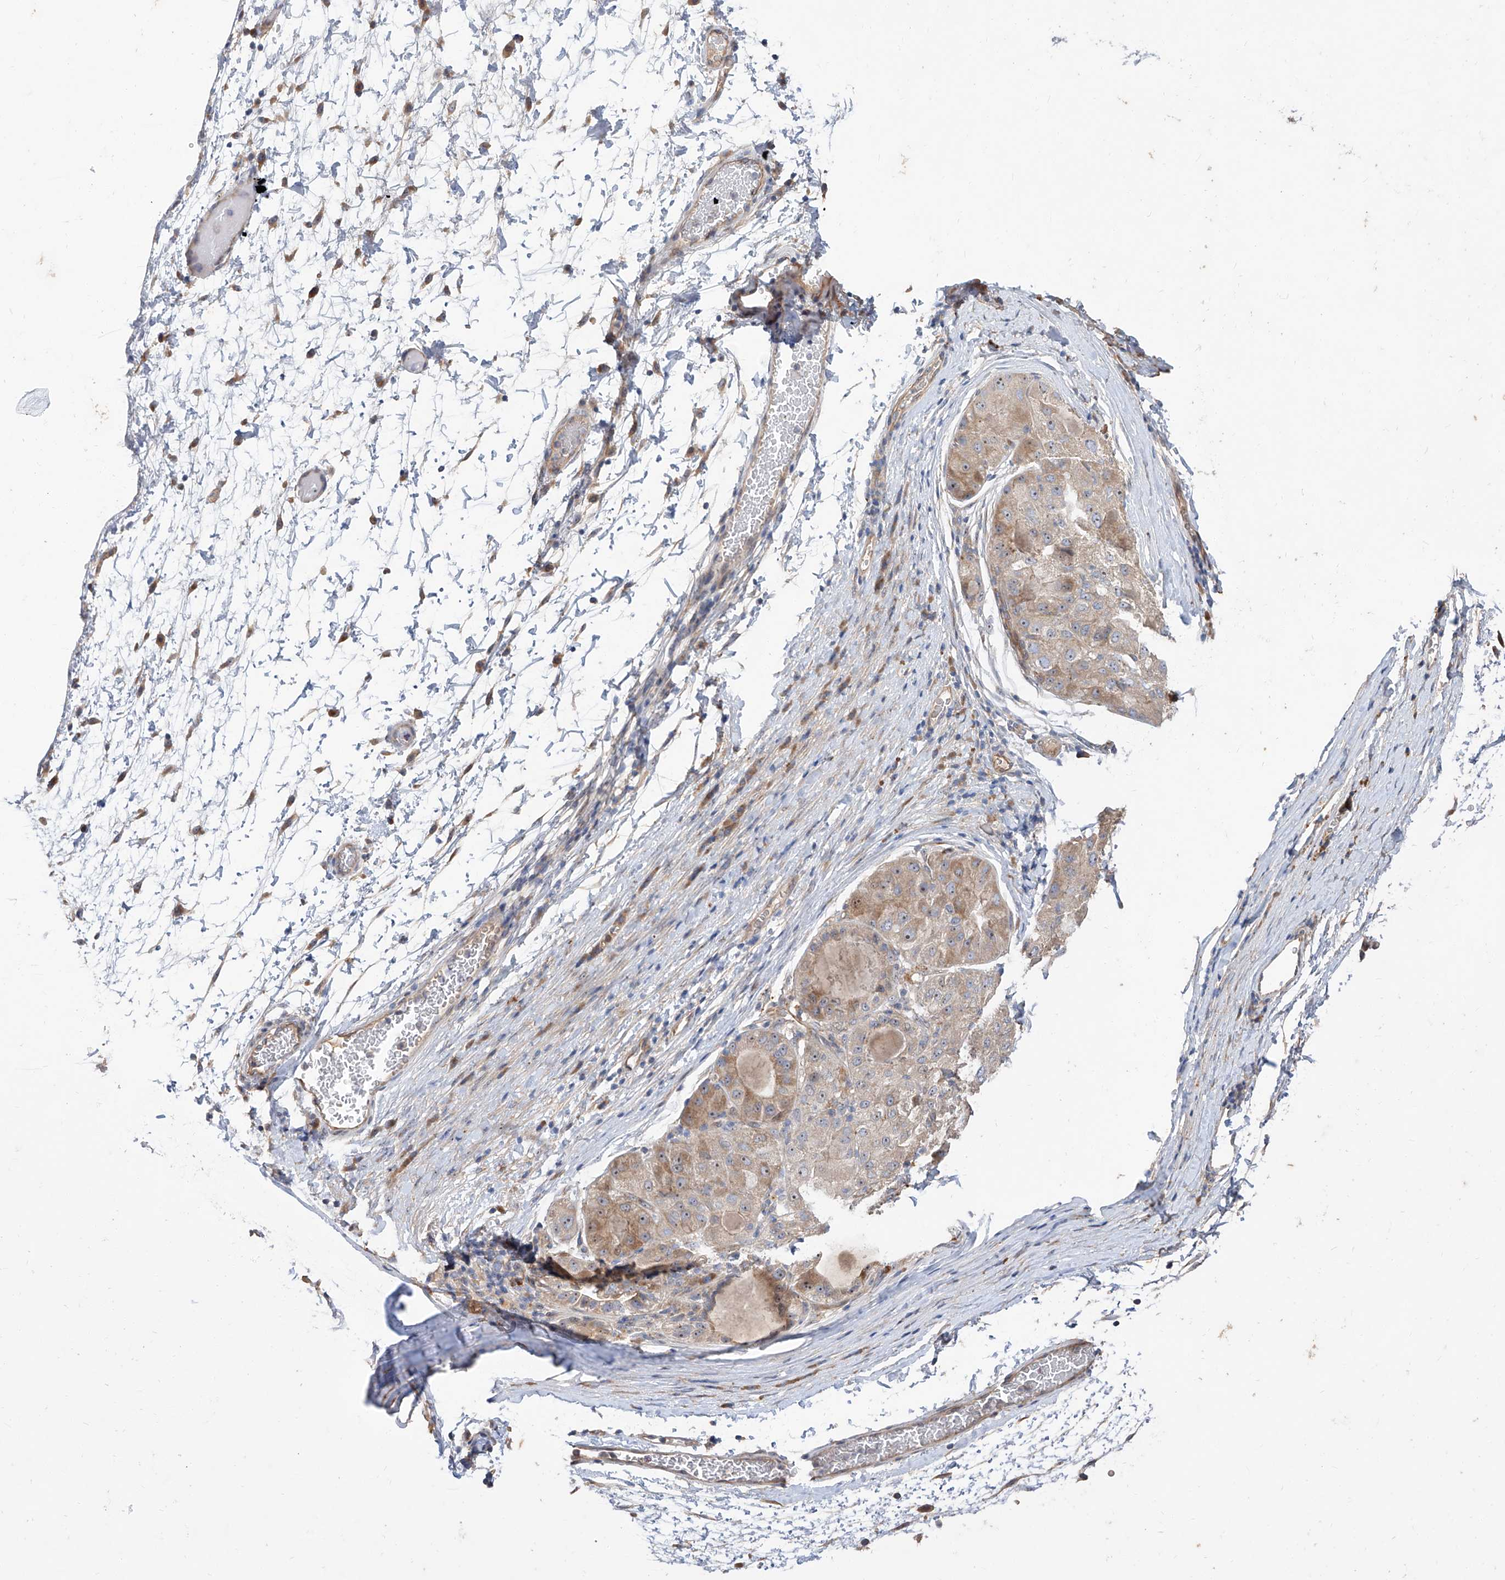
{"staining": {"intensity": "weak", "quantity": ">75%", "location": "cytoplasmic/membranous"}, "tissue": "liver cancer", "cell_type": "Tumor cells", "image_type": "cancer", "snomed": [{"axis": "morphology", "description": "Carcinoma, Hepatocellular, NOS"}, {"axis": "topography", "description": "Liver"}], "caption": "Hepatocellular carcinoma (liver) tissue shows weak cytoplasmic/membranous expression in about >75% of tumor cells", "gene": "DIRAS3", "patient": {"sex": "male", "age": 80}}